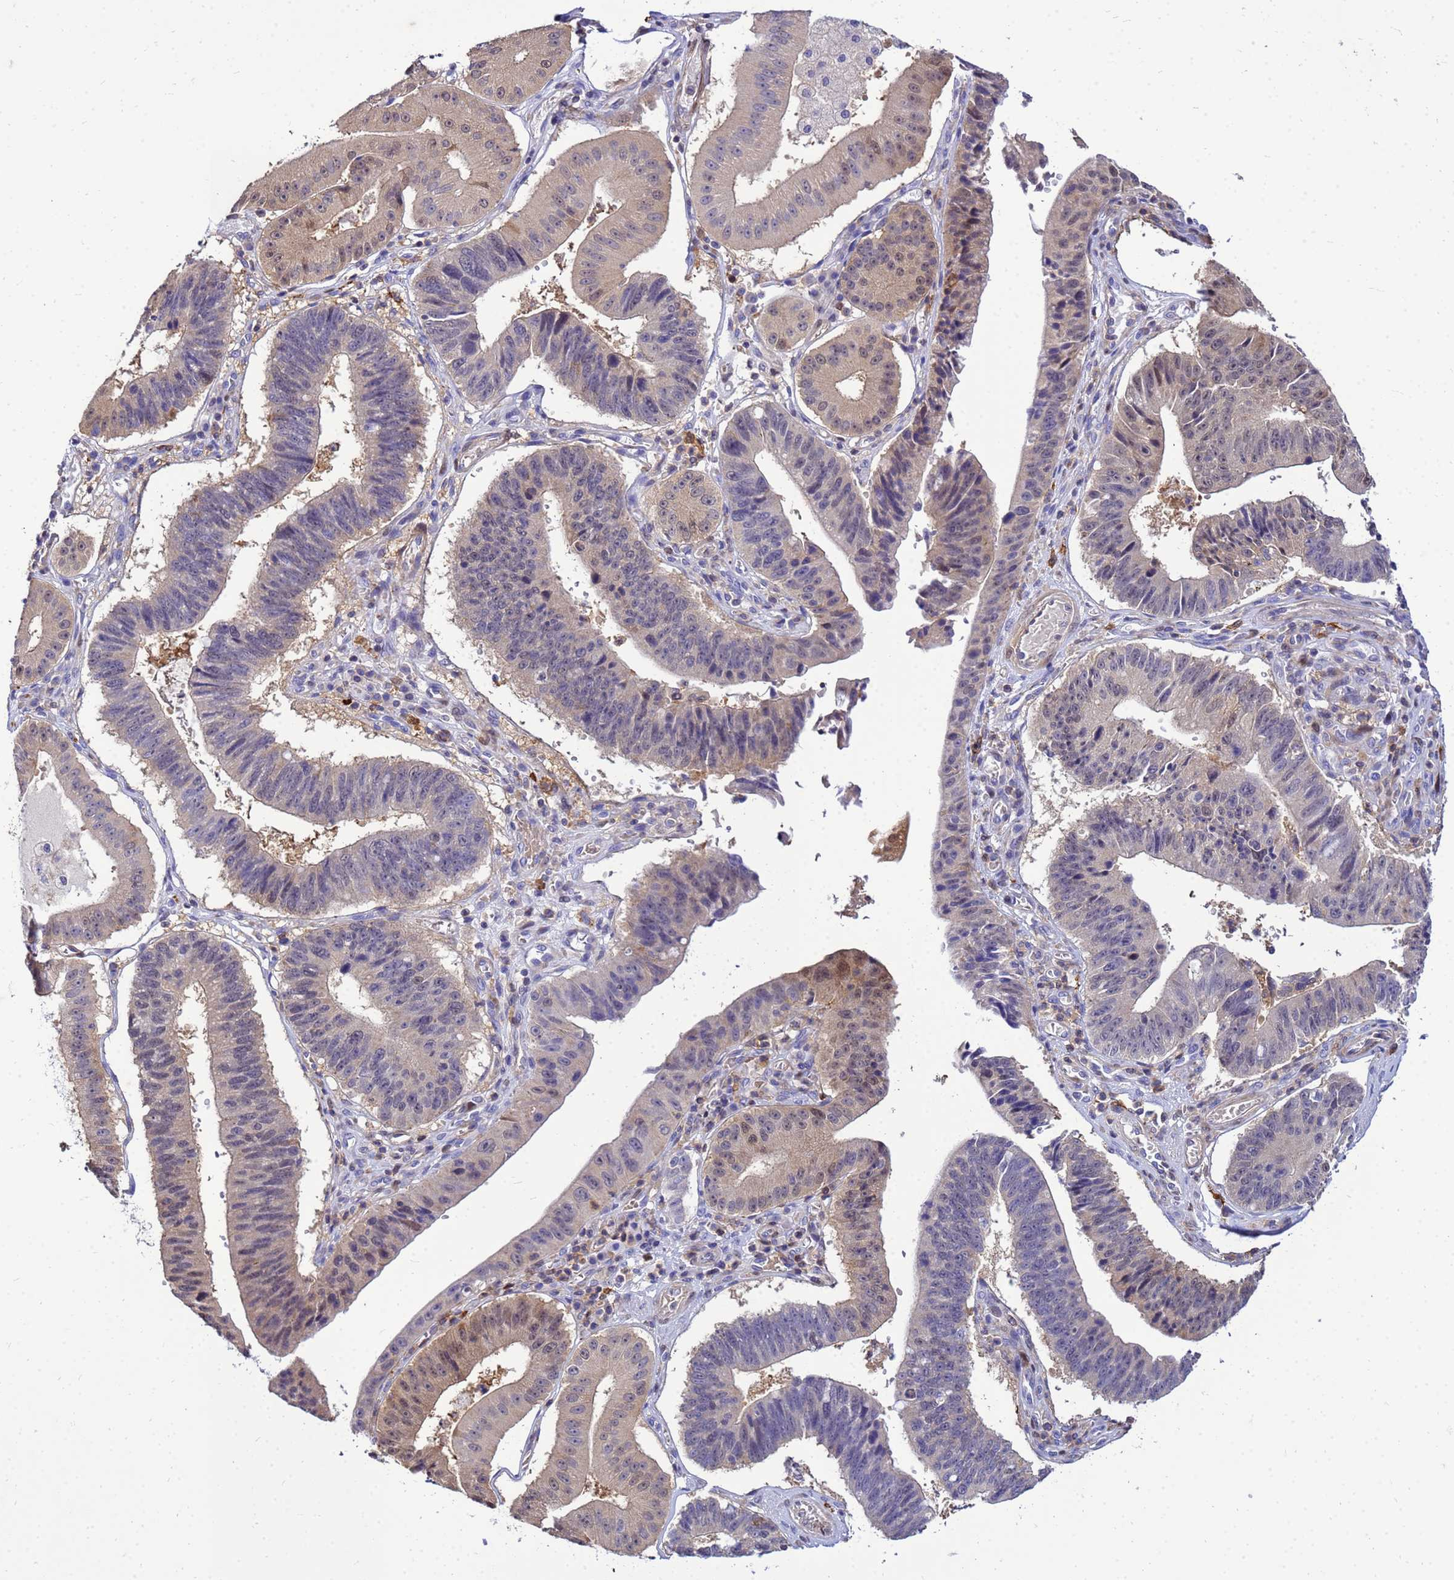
{"staining": {"intensity": "weak", "quantity": "<25%", "location": "cytoplasmic/membranous,nuclear"}, "tissue": "stomach cancer", "cell_type": "Tumor cells", "image_type": "cancer", "snomed": [{"axis": "morphology", "description": "Adenocarcinoma, NOS"}, {"axis": "topography", "description": "Stomach"}], "caption": "DAB immunohistochemical staining of stomach cancer (adenocarcinoma) displays no significant positivity in tumor cells.", "gene": "DBNDD2", "patient": {"sex": "male", "age": 59}}